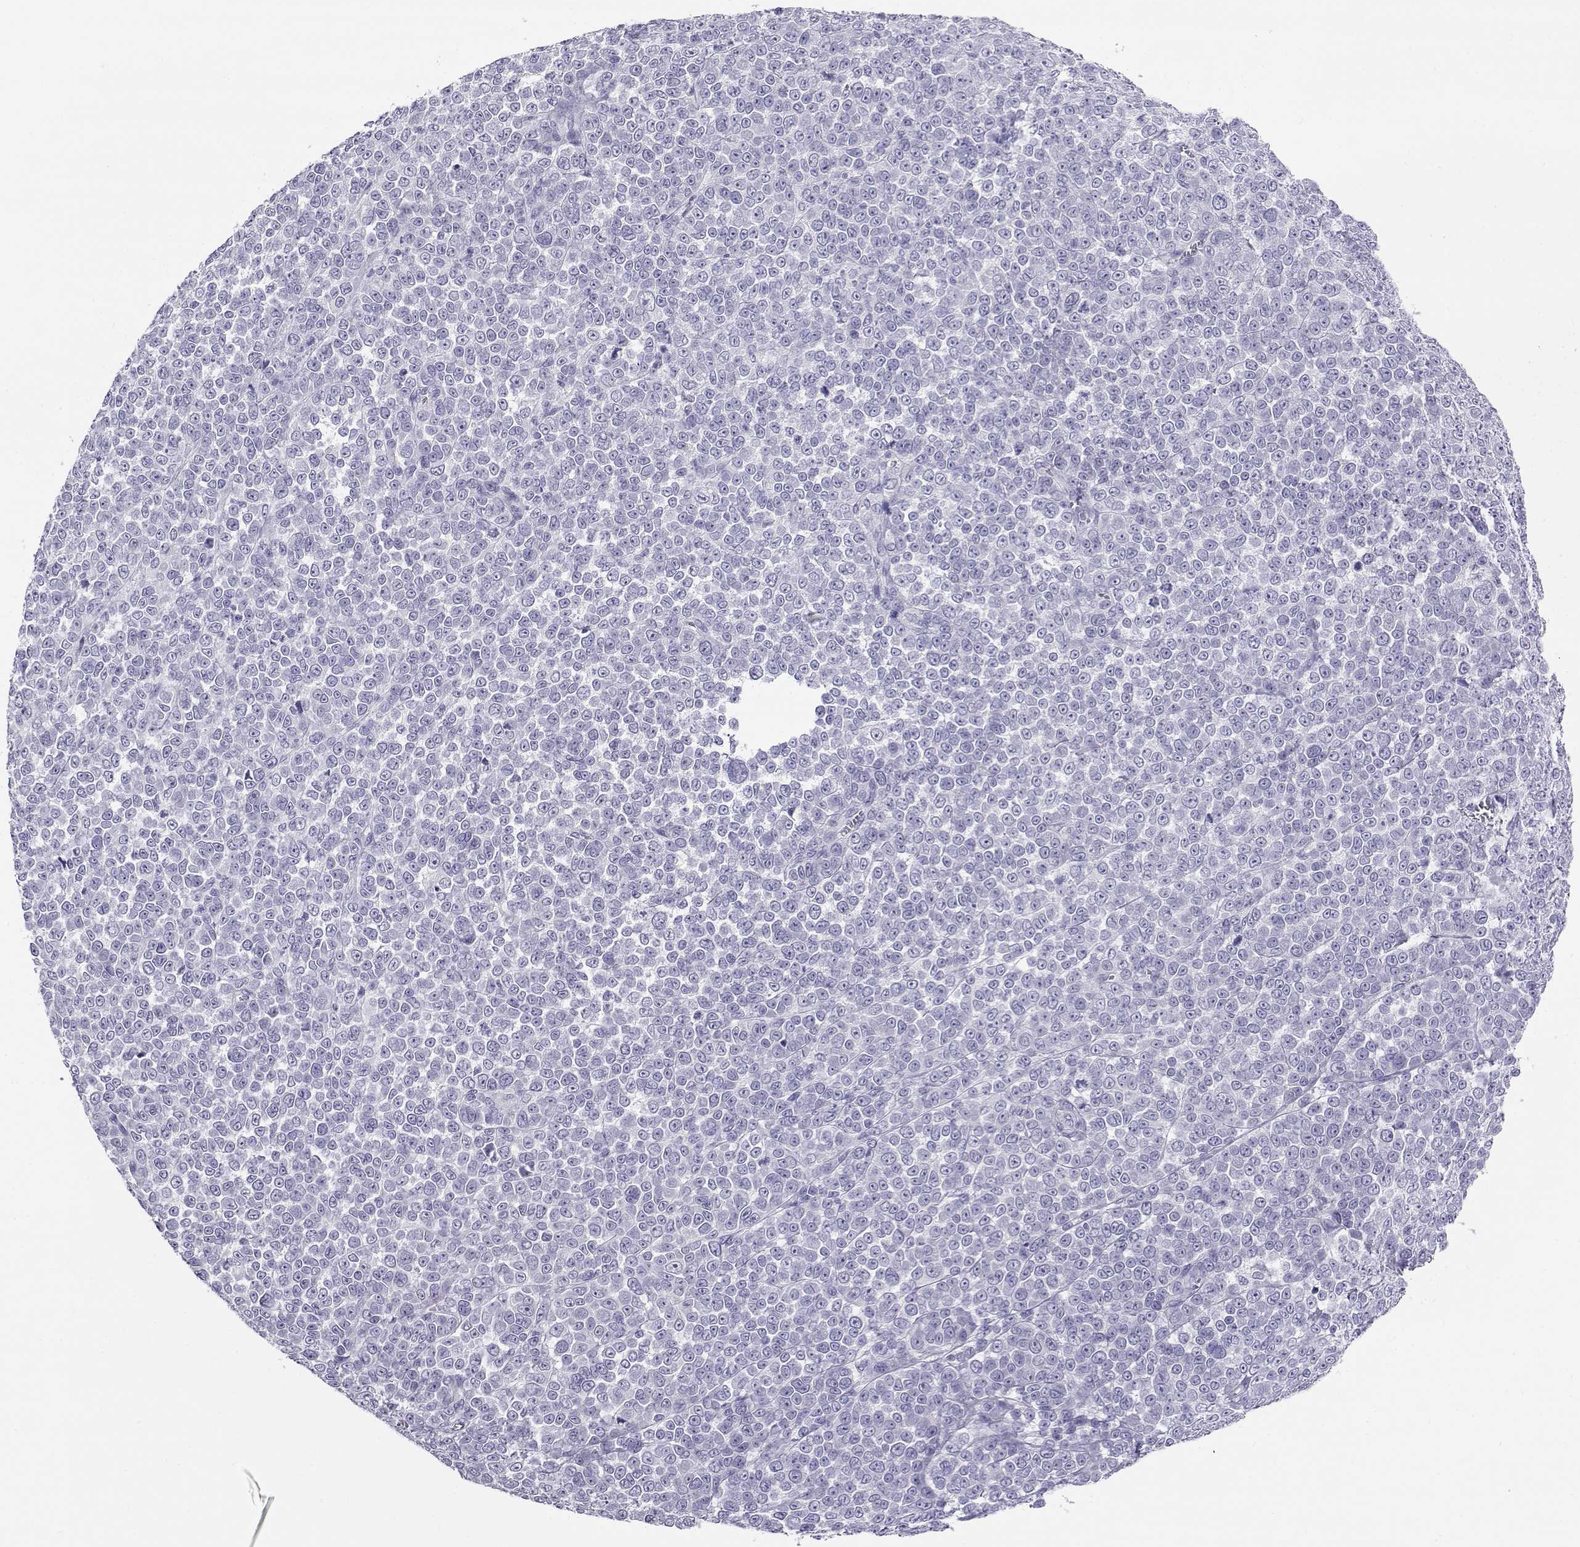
{"staining": {"intensity": "negative", "quantity": "none", "location": "none"}, "tissue": "melanoma", "cell_type": "Tumor cells", "image_type": "cancer", "snomed": [{"axis": "morphology", "description": "Malignant melanoma, NOS"}, {"axis": "topography", "description": "Skin"}], "caption": "This photomicrograph is of malignant melanoma stained with immunohistochemistry (IHC) to label a protein in brown with the nuclei are counter-stained blue. There is no expression in tumor cells. The staining was performed using DAB to visualize the protein expression in brown, while the nuclei were stained in blue with hematoxylin (Magnification: 20x).", "gene": "RHOXF2", "patient": {"sex": "female", "age": 95}}